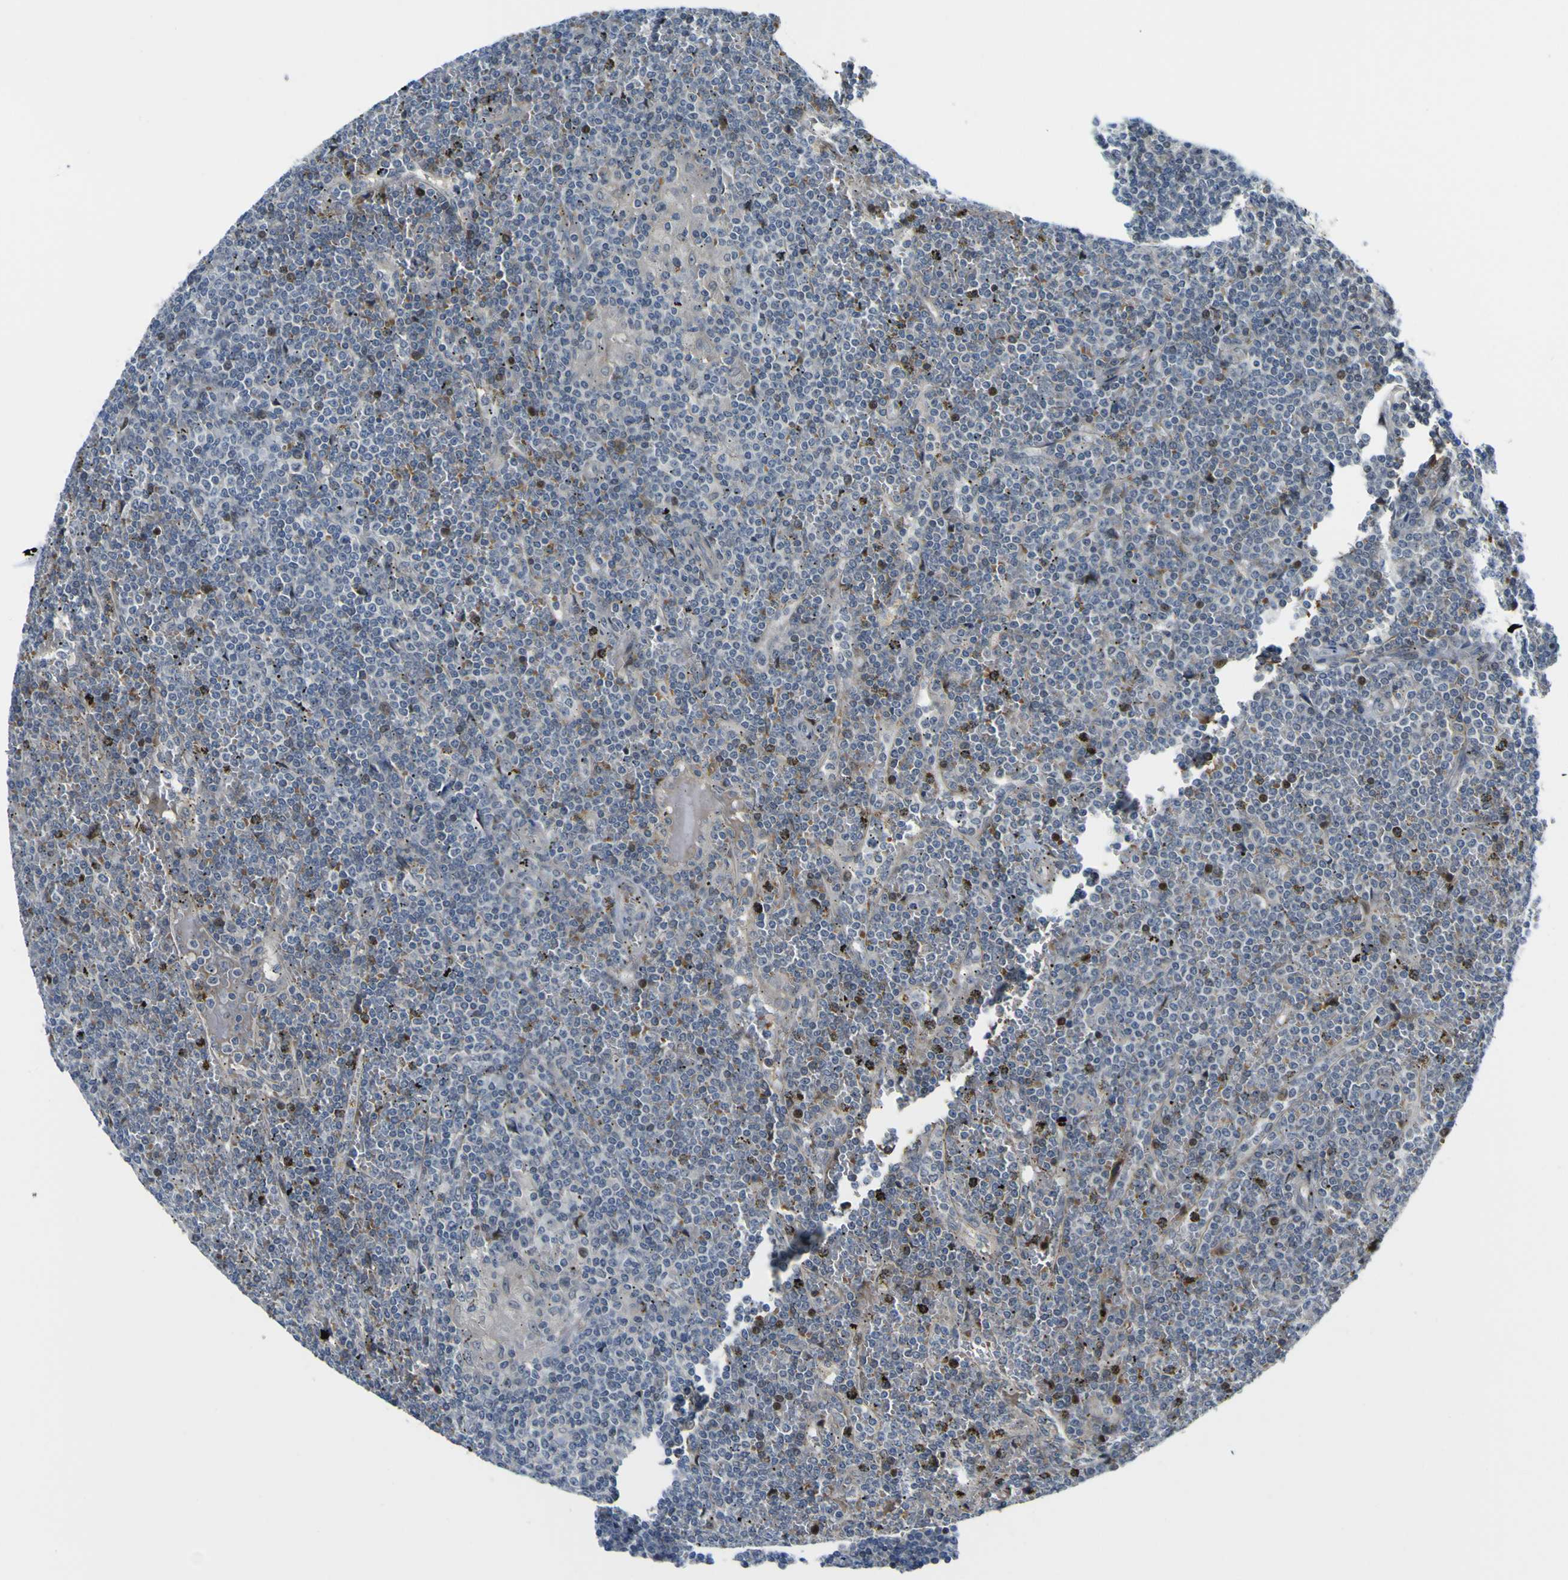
{"staining": {"intensity": "negative", "quantity": "none", "location": "none"}, "tissue": "lymphoma", "cell_type": "Tumor cells", "image_type": "cancer", "snomed": [{"axis": "morphology", "description": "Malignant lymphoma, non-Hodgkin's type, Low grade"}, {"axis": "topography", "description": "Spleen"}], "caption": "High magnification brightfield microscopy of malignant lymphoma, non-Hodgkin's type (low-grade) stained with DAB (brown) and counterstained with hematoxylin (blue): tumor cells show no significant positivity.", "gene": "KDM7A", "patient": {"sex": "female", "age": 19}}